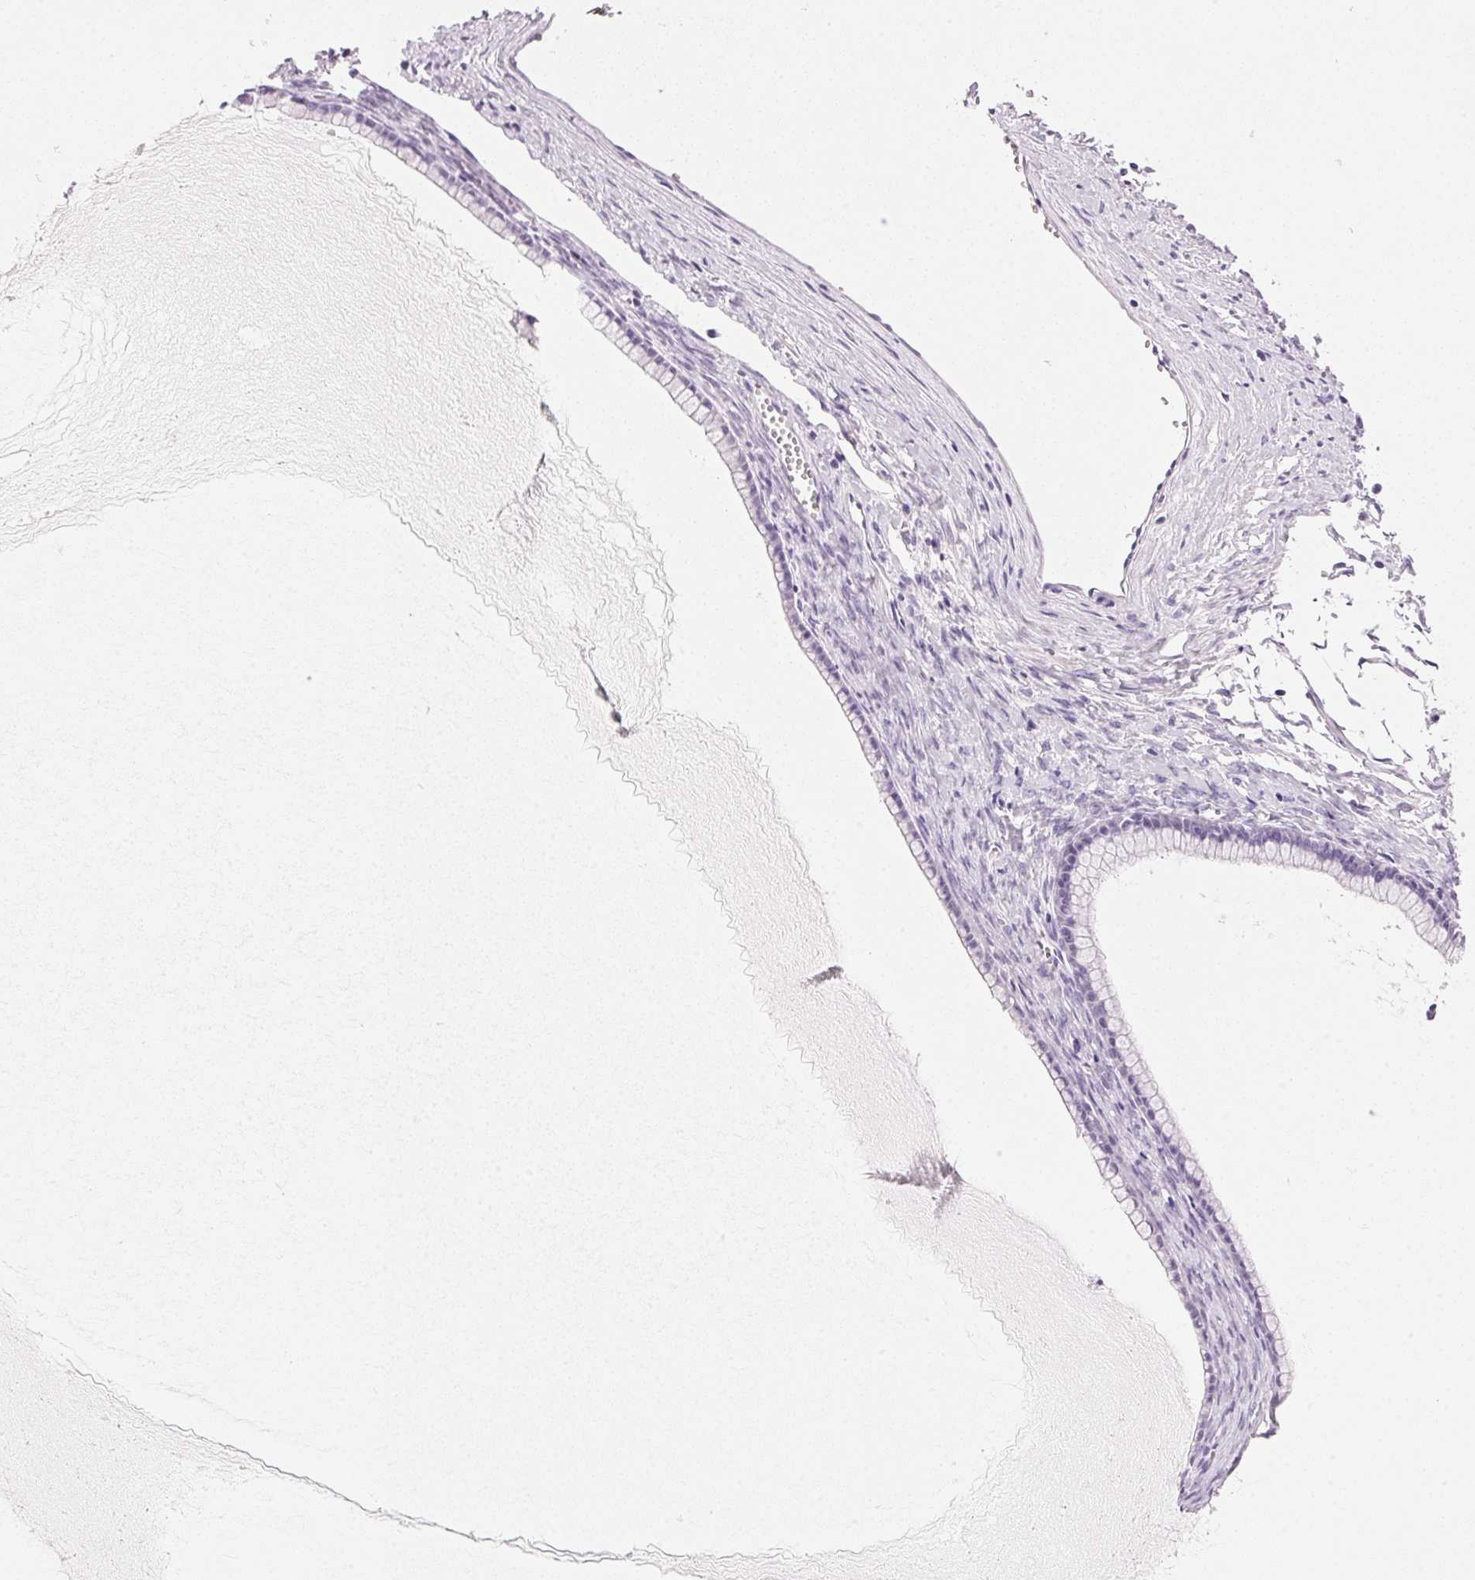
{"staining": {"intensity": "negative", "quantity": "none", "location": "none"}, "tissue": "ovarian cancer", "cell_type": "Tumor cells", "image_type": "cancer", "snomed": [{"axis": "morphology", "description": "Cystadenocarcinoma, mucinous, NOS"}, {"axis": "topography", "description": "Ovary"}], "caption": "An image of ovarian cancer stained for a protein reveals no brown staining in tumor cells.", "gene": "CYP11B1", "patient": {"sex": "female", "age": 41}}